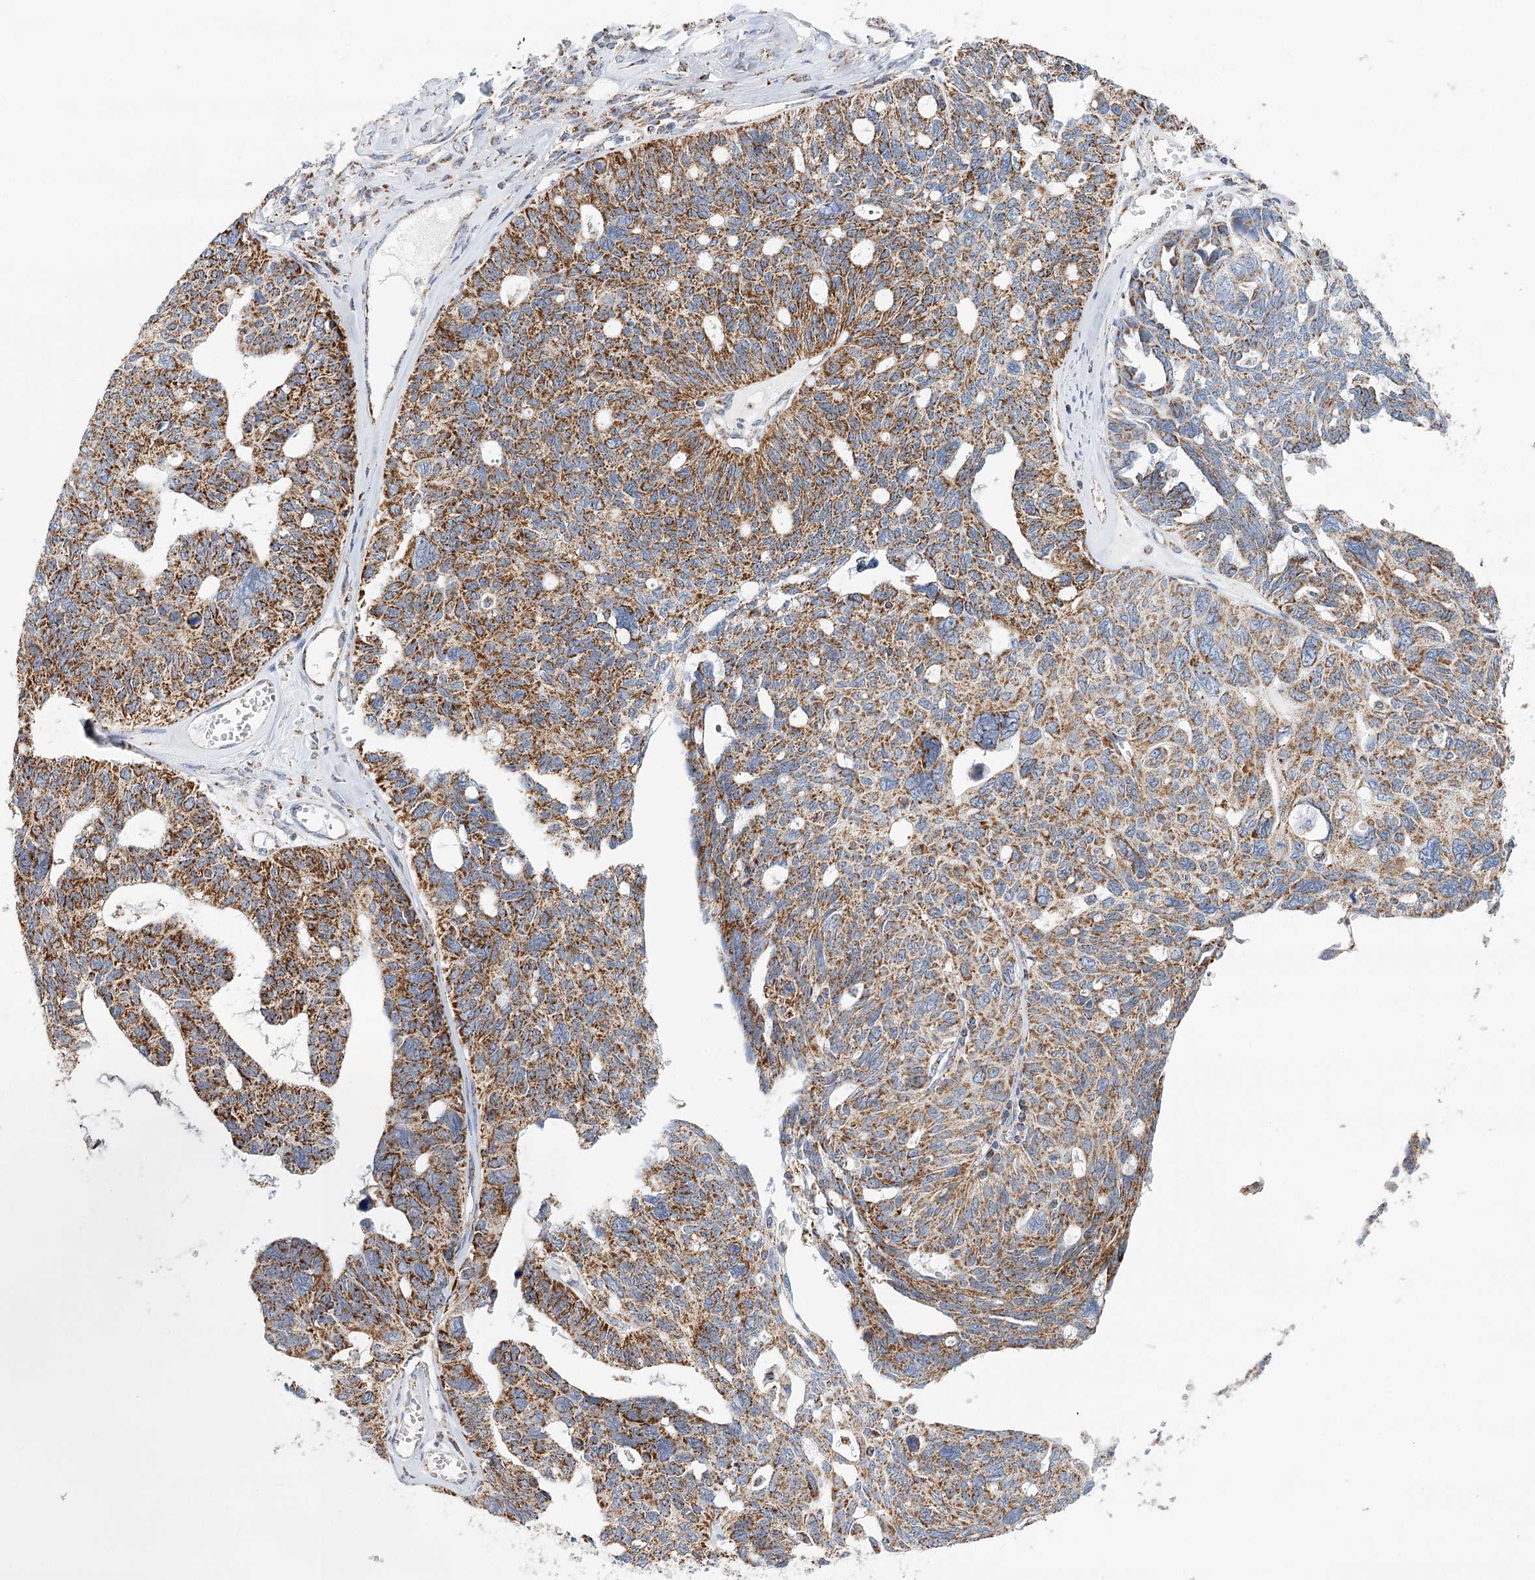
{"staining": {"intensity": "strong", "quantity": "25%-75%", "location": "cytoplasmic/membranous"}, "tissue": "ovarian cancer", "cell_type": "Tumor cells", "image_type": "cancer", "snomed": [{"axis": "morphology", "description": "Cystadenocarcinoma, serous, NOS"}, {"axis": "topography", "description": "Ovary"}], "caption": "A photomicrograph of human serous cystadenocarcinoma (ovarian) stained for a protein shows strong cytoplasmic/membranous brown staining in tumor cells.", "gene": "LSS", "patient": {"sex": "female", "age": 79}}